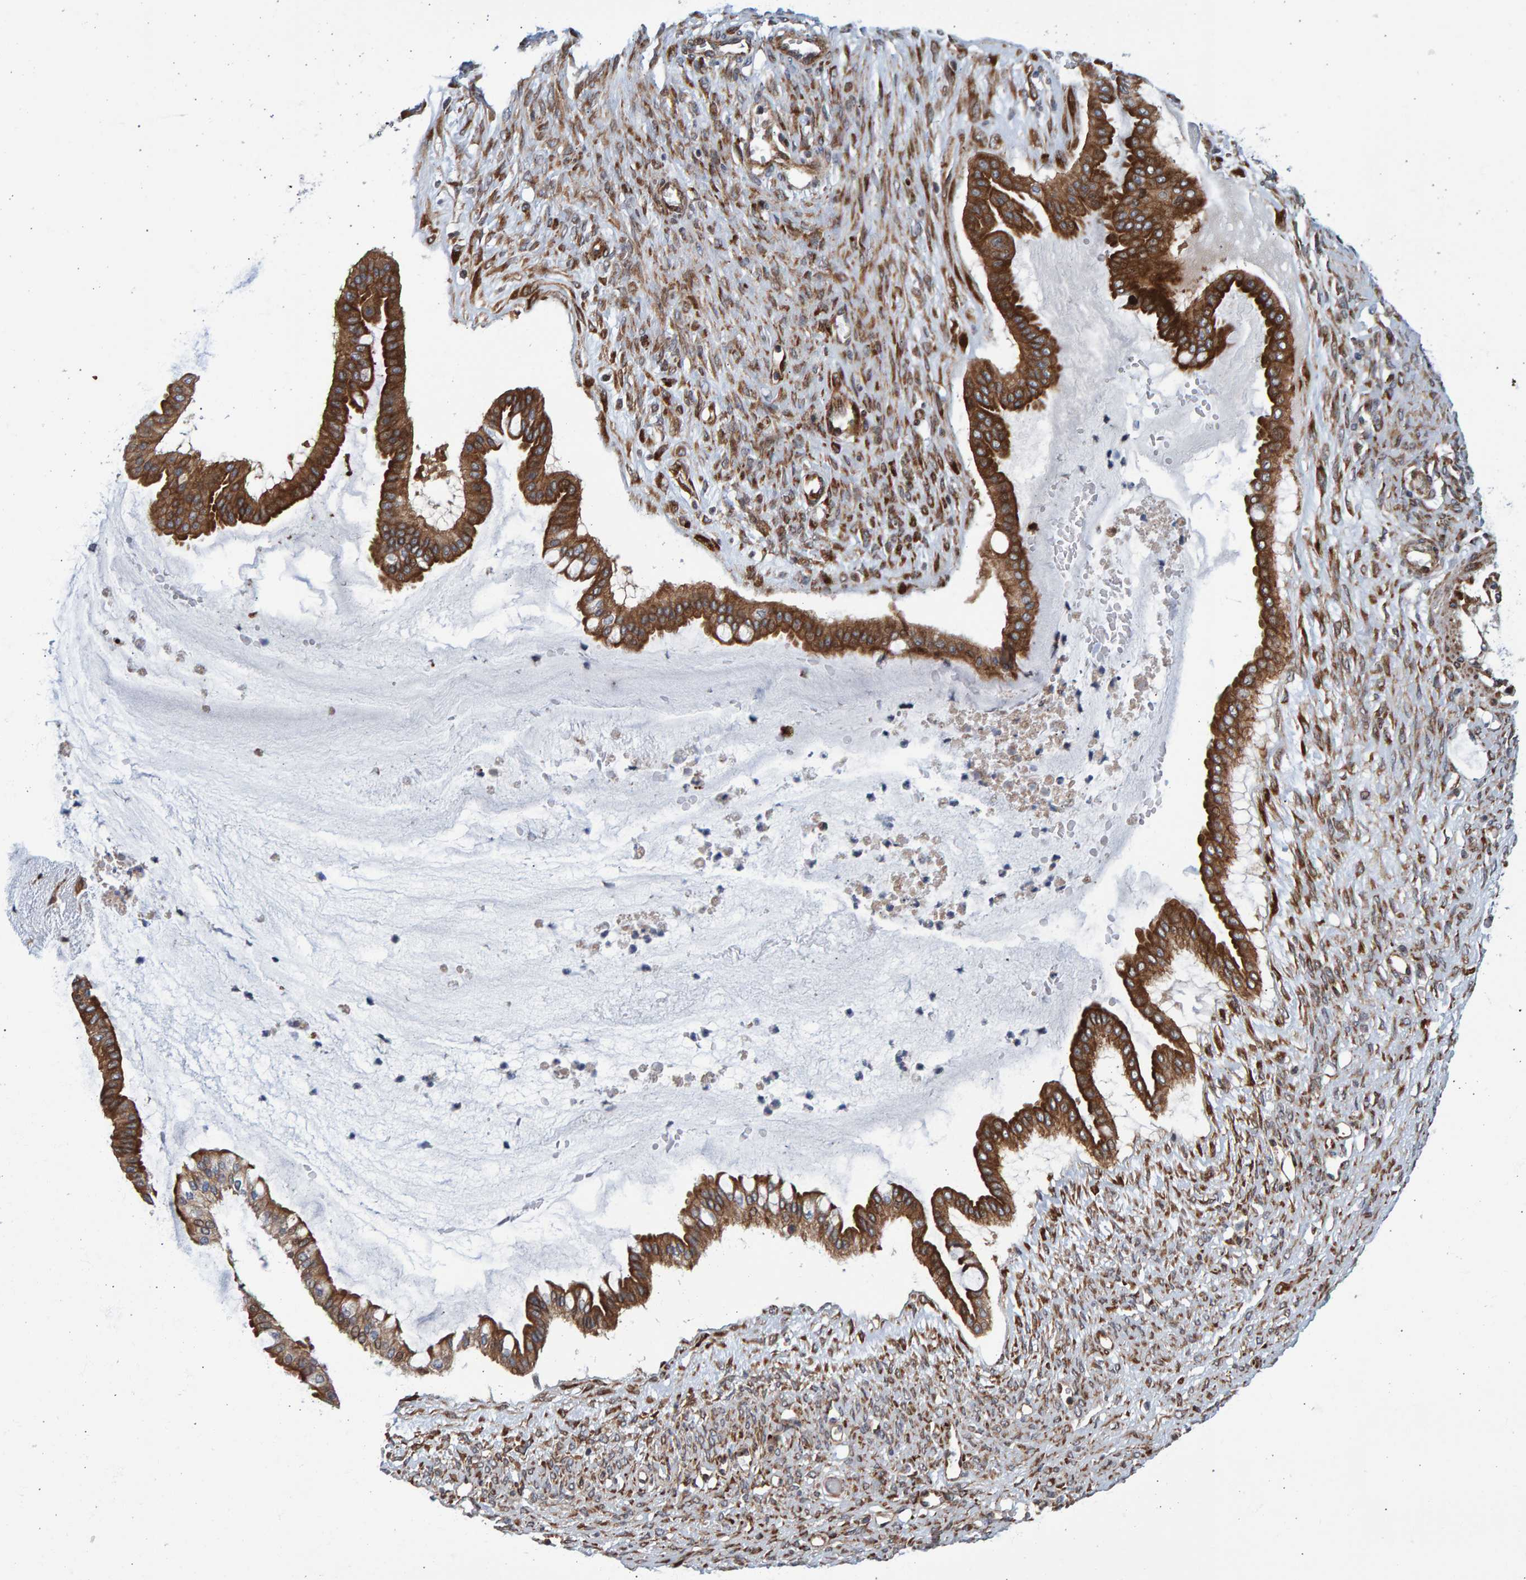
{"staining": {"intensity": "strong", "quantity": ">75%", "location": "cytoplasmic/membranous"}, "tissue": "ovarian cancer", "cell_type": "Tumor cells", "image_type": "cancer", "snomed": [{"axis": "morphology", "description": "Cystadenocarcinoma, mucinous, NOS"}, {"axis": "topography", "description": "Ovary"}], "caption": "Immunohistochemistry (IHC) photomicrograph of human ovarian cancer (mucinous cystadenocarcinoma) stained for a protein (brown), which demonstrates high levels of strong cytoplasmic/membranous expression in about >75% of tumor cells.", "gene": "LRBA", "patient": {"sex": "female", "age": 73}}